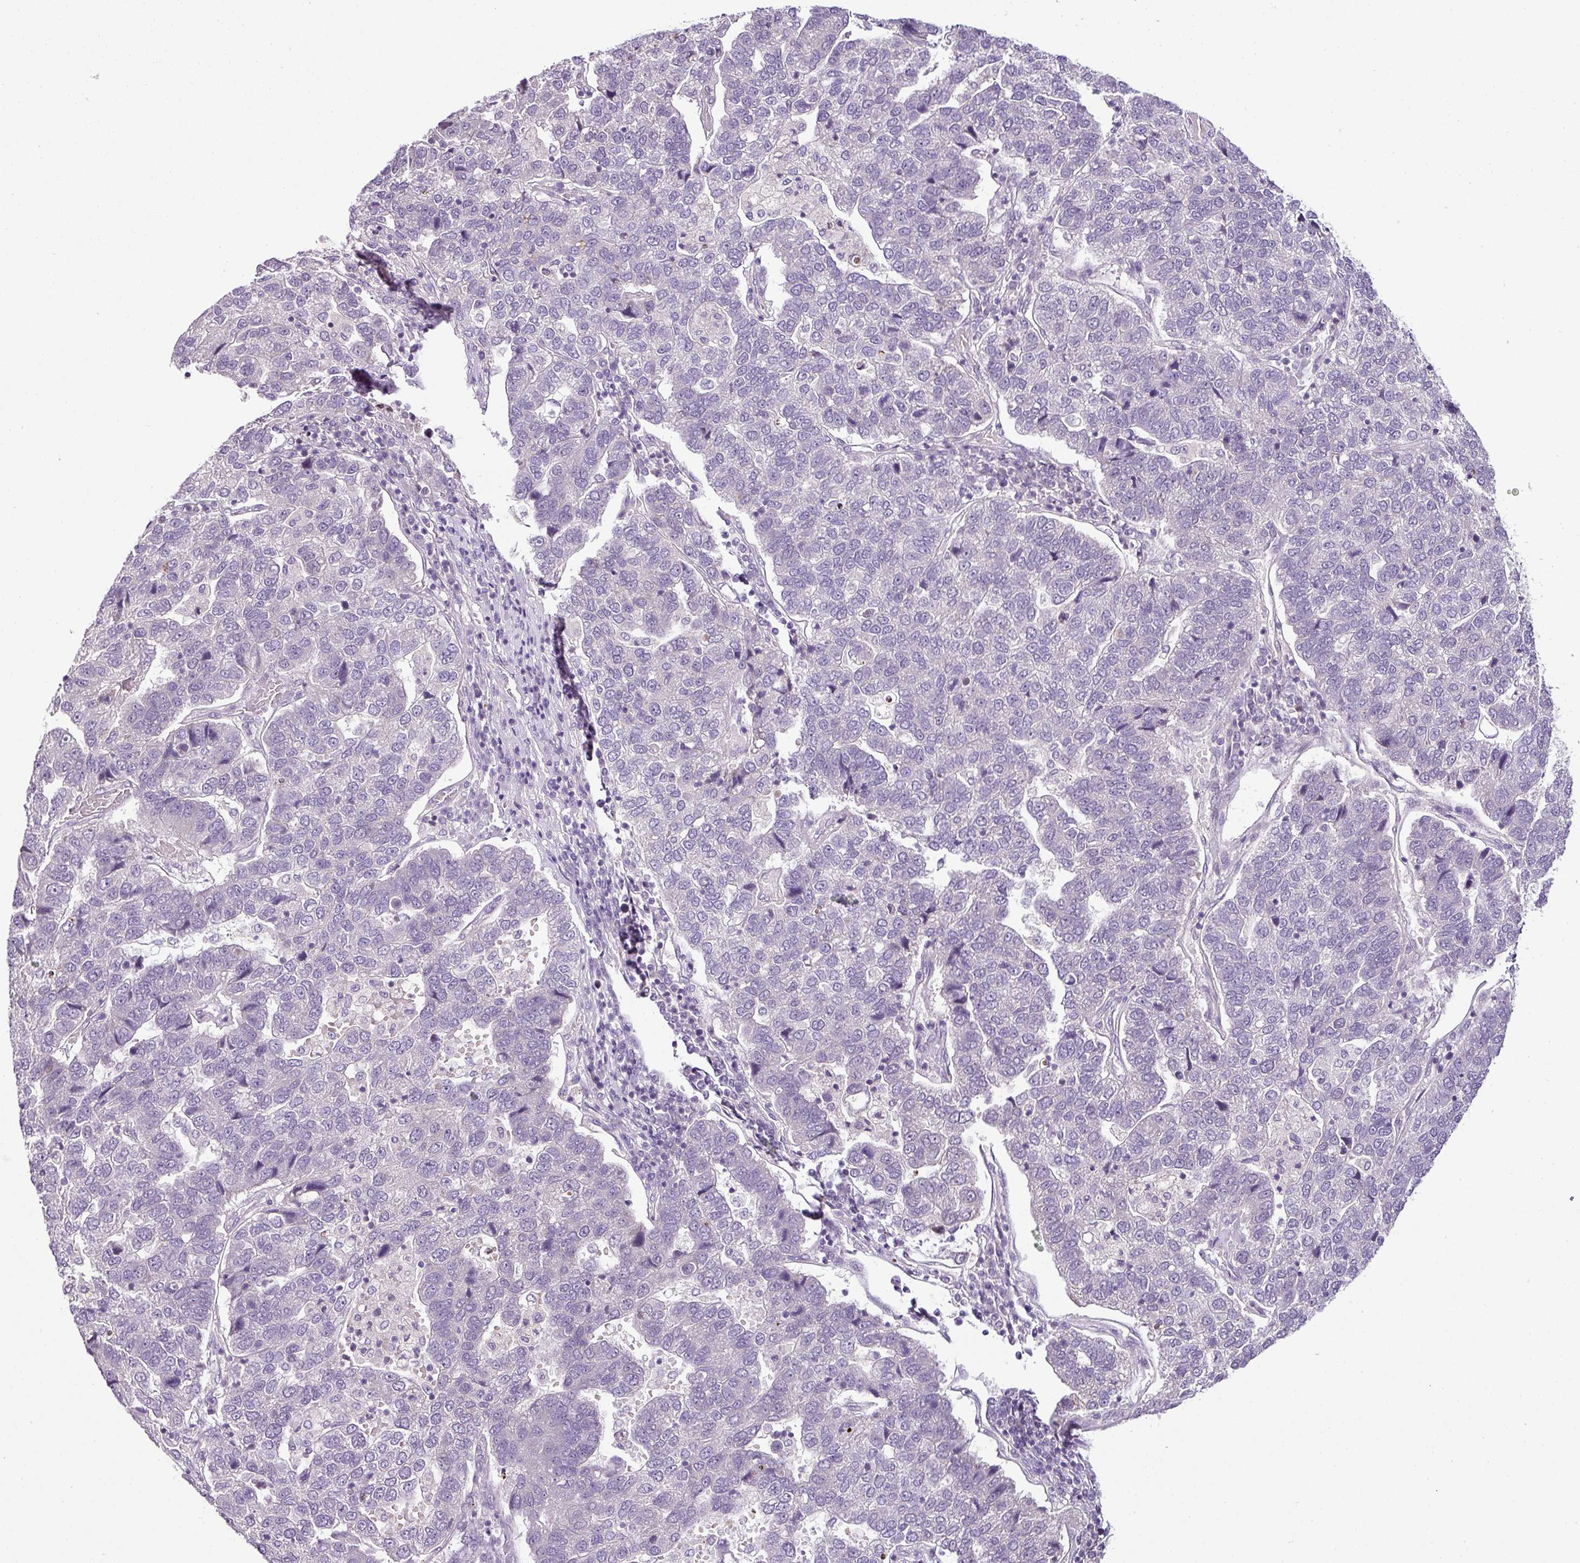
{"staining": {"intensity": "negative", "quantity": "none", "location": "none"}, "tissue": "pancreatic cancer", "cell_type": "Tumor cells", "image_type": "cancer", "snomed": [{"axis": "morphology", "description": "Adenocarcinoma, NOS"}, {"axis": "topography", "description": "Pancreas"}], "caption": "Immunohistochemistry (IHC) micrograph of pancreatic cancer stained for a protein (brown), which shows no positivity in tumor cells.", "gene": "TEX30", "patient": {"sex": "female", "age": 61}}